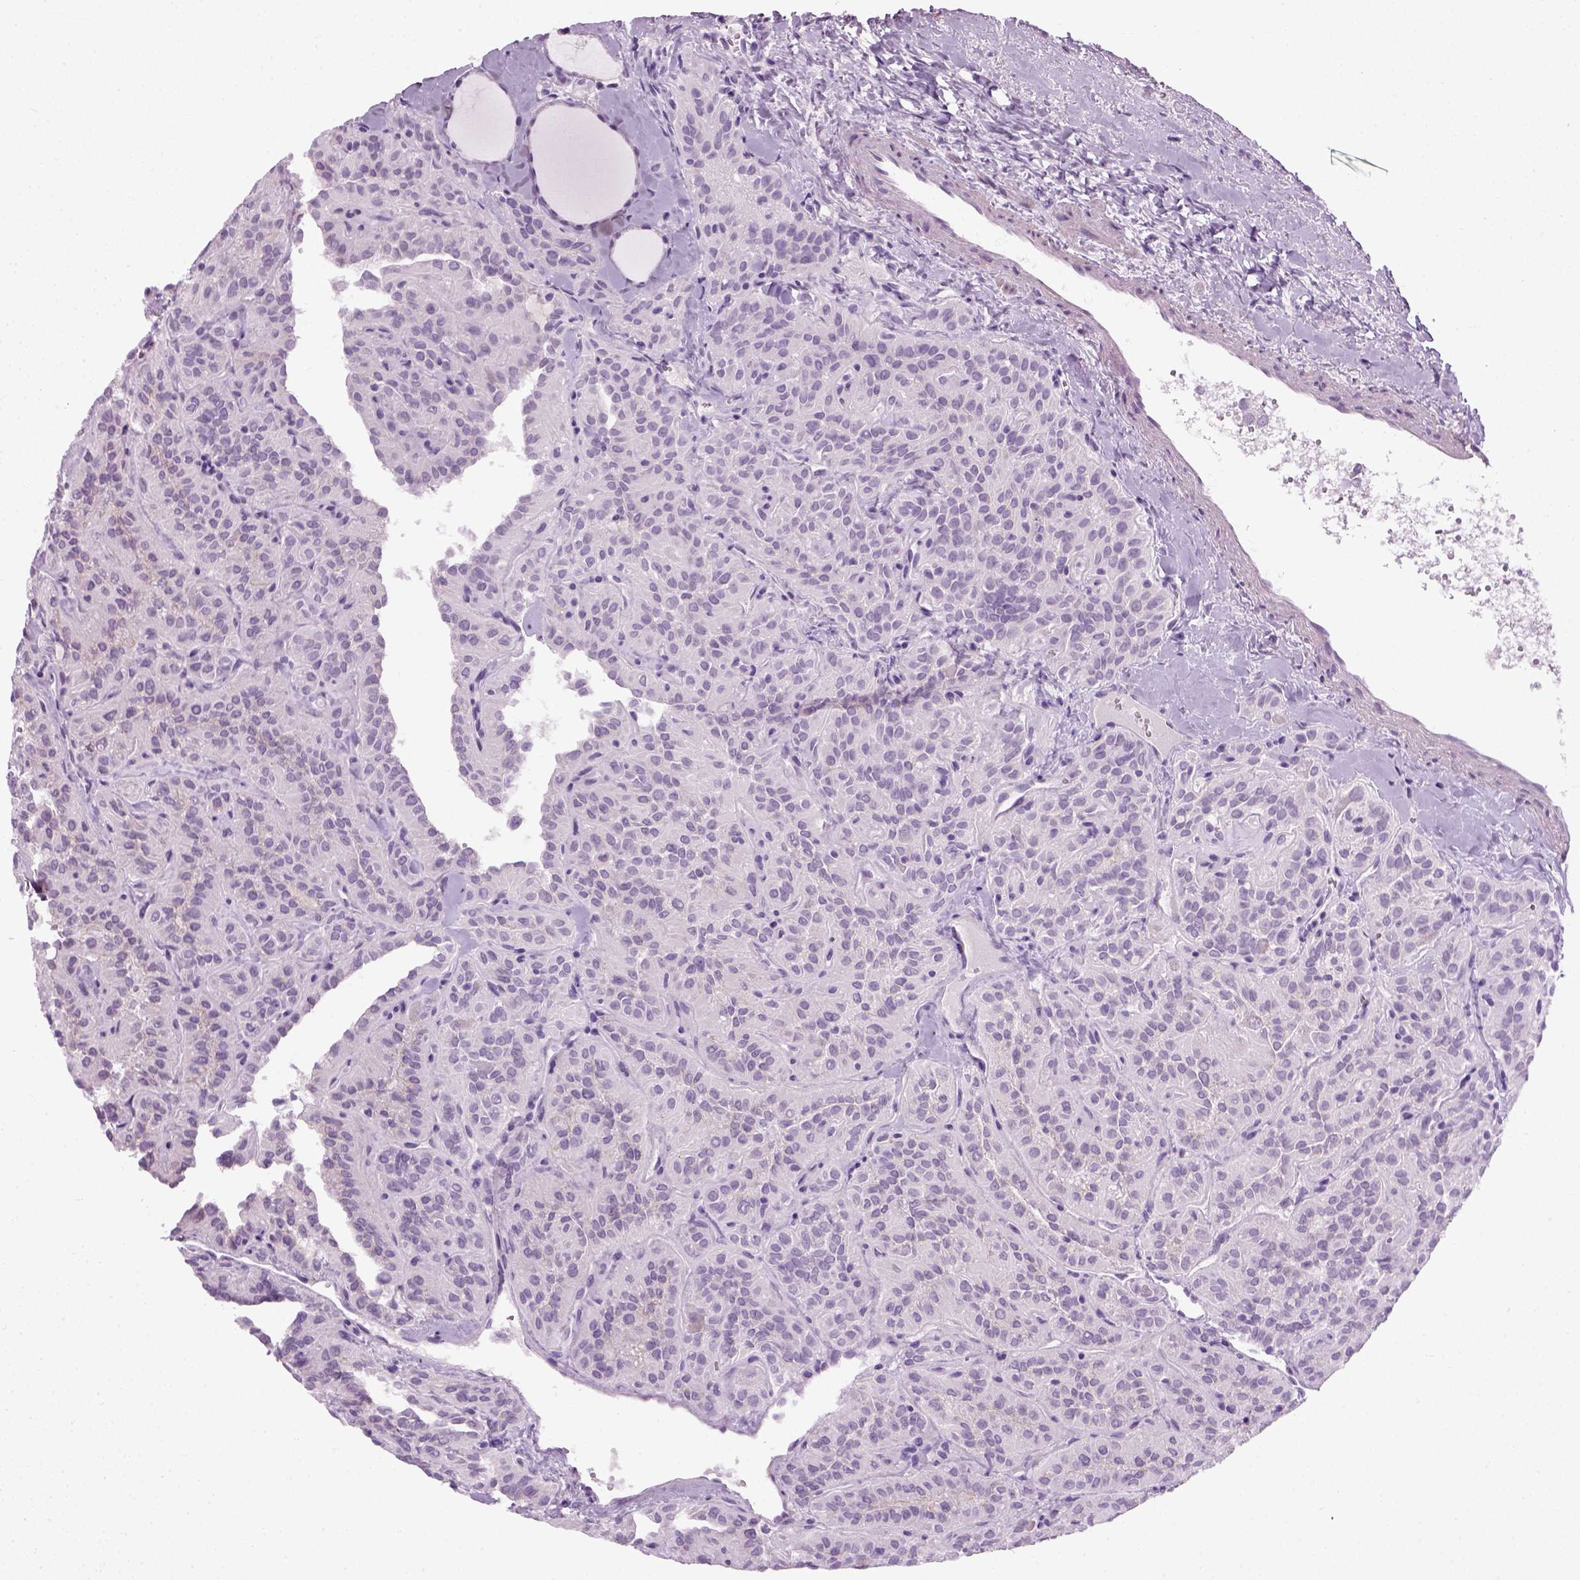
{"staining": {"intensity": "negative", "quantity": "none", "location": "none"}, "tissue": "thyroid cancer", "cell_type": "Tumor cells", "image_type": "cancer", "snomed": [{"axis": "morphology", "description": "Papillary adenocarcinoma, NOS"}, {"axis": "topography", "description": "Thyroid gland"}], "caption": "Immunohistochemical staining of human thyroid cancer exhibits no significant staining in tumor cells.", "gene": "FAM161A", "patient": {"sex": "female", "age": 45}}